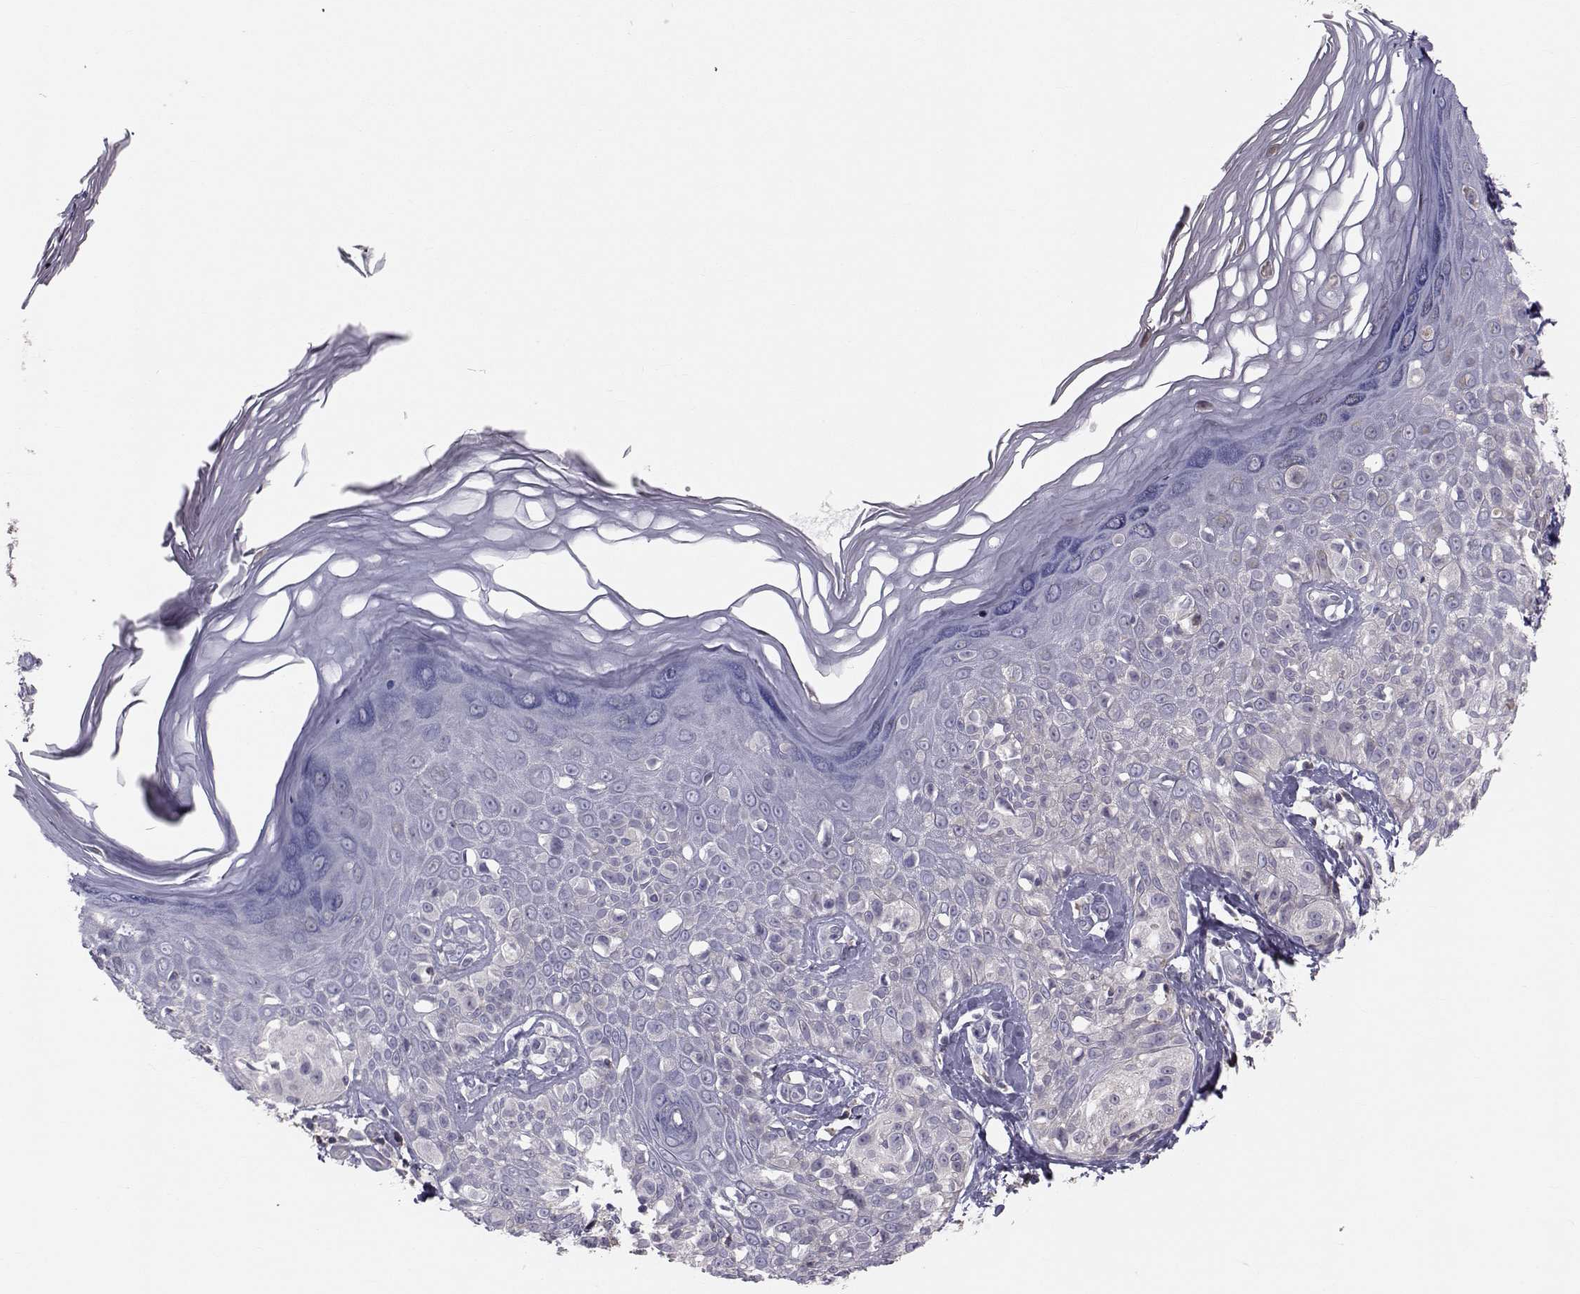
{"staining": {"intensity": "negative", "quantity": "none", "location": "none"}, "tissue": "melanoma", "cell_type": "Tumor cells", "image_type": "cancer", "snomed": [{"axis": "morphology", "description": "Malignant melanoma, NOS"}, {"axis": "topography", "description": "Skin"}], "caption": "There is no significant positivity in tumor cells of malignant melanoma.", "gene": "GARIN3", "patient": {"sex": "female", "age": 73}}